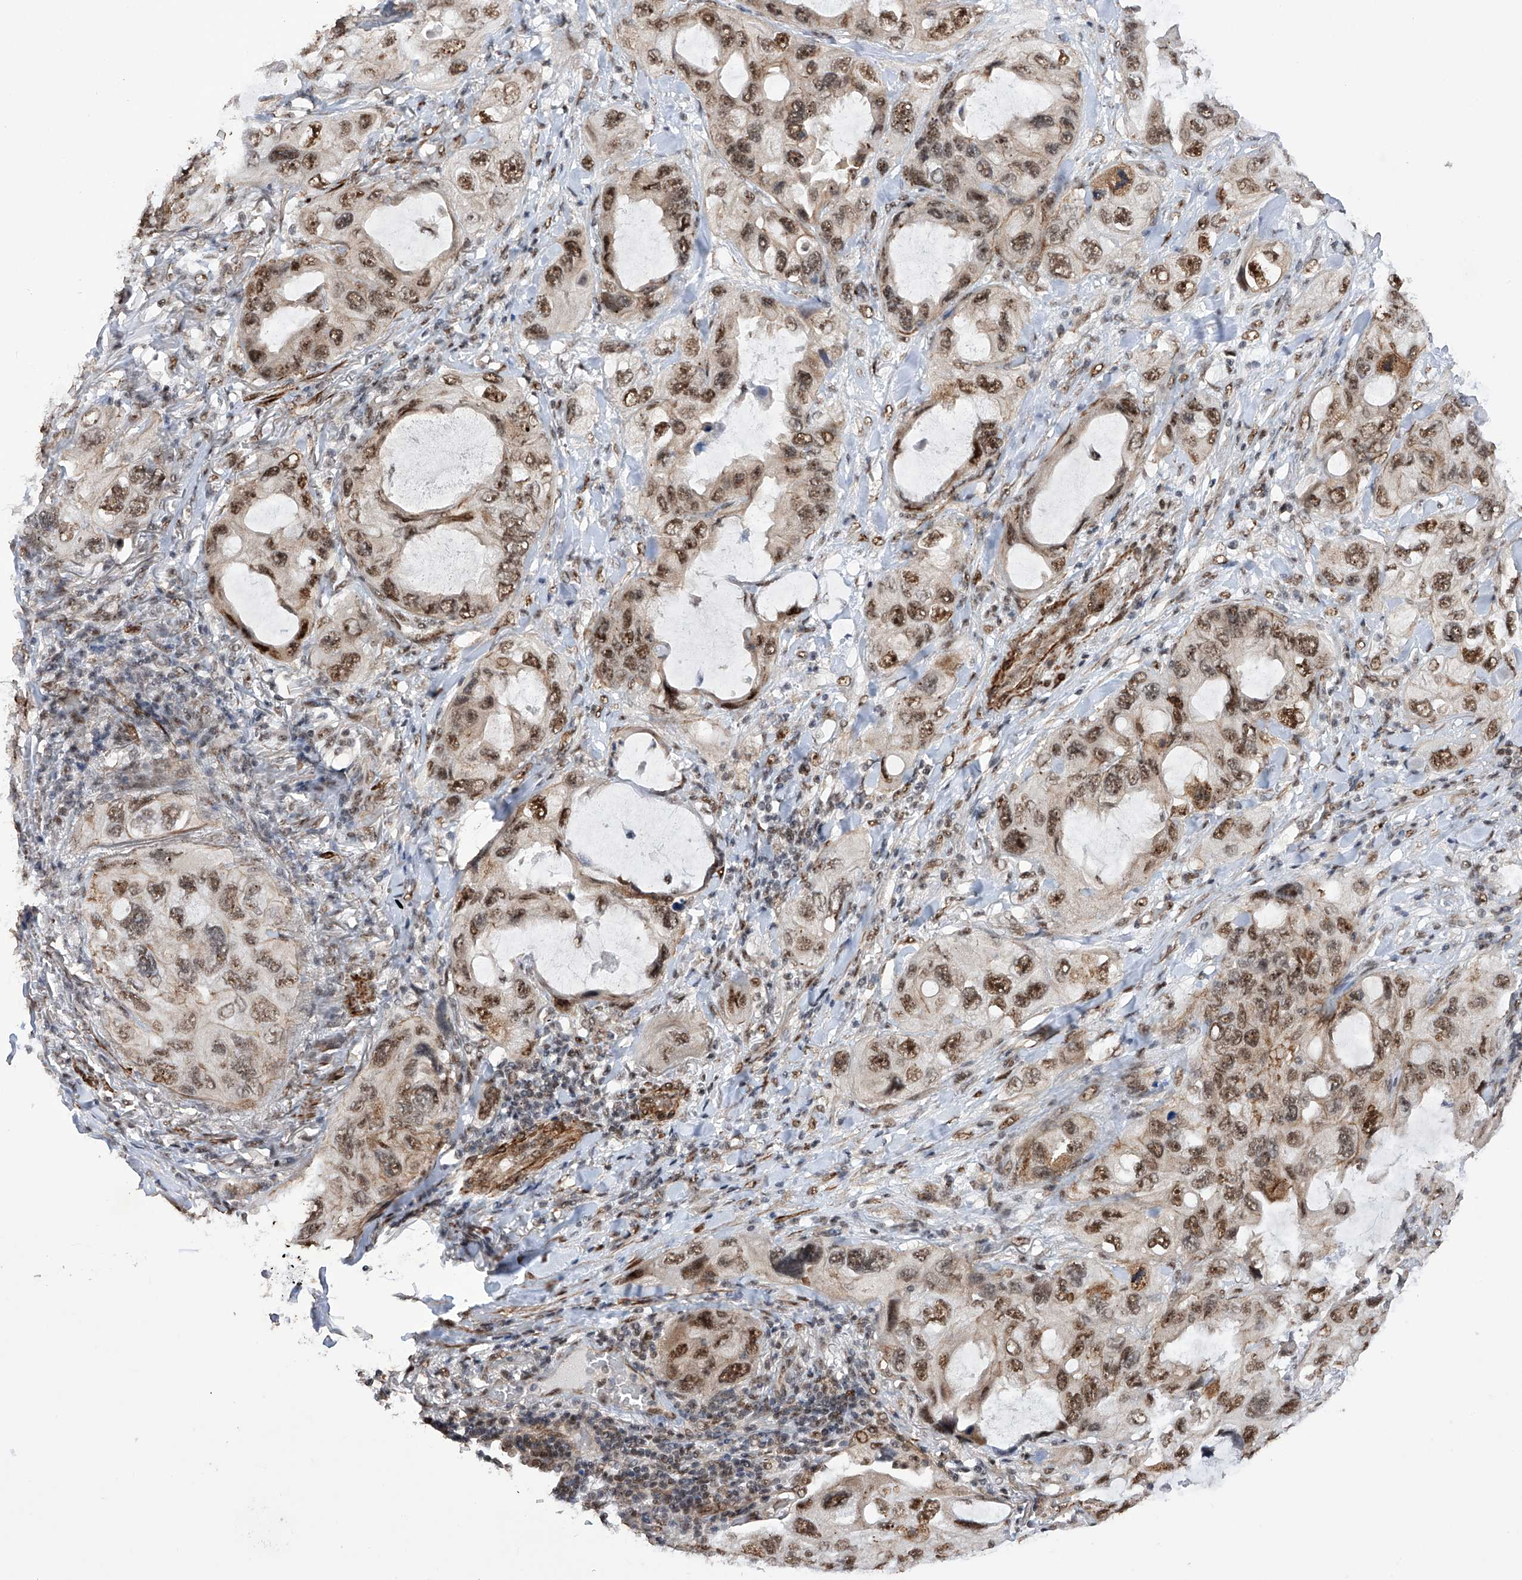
{"staining": {"intensity": "moderate", "quantity": ">75%", "location": "nuclear"}, "tissue": "lung cancer", "cell_type": "Tumor cells", "image_type": "cancer", "snomed": [{"axis": "morphology", "description": "Squamous cell carcinoma, NOS"}, {"axis": "topography", "description": "Lung"}], "caption": "Lung squamous cell carcinoma was stained to show a protein in brown. There is medium levels of moderate nuclear staining in approximately >75% of tumor cells. Immunohistochemistry stains the protein in brown and the nuclei are stained blue.", "gene": "NFATC4", "patient": {"sex": "female", "age": 73}}